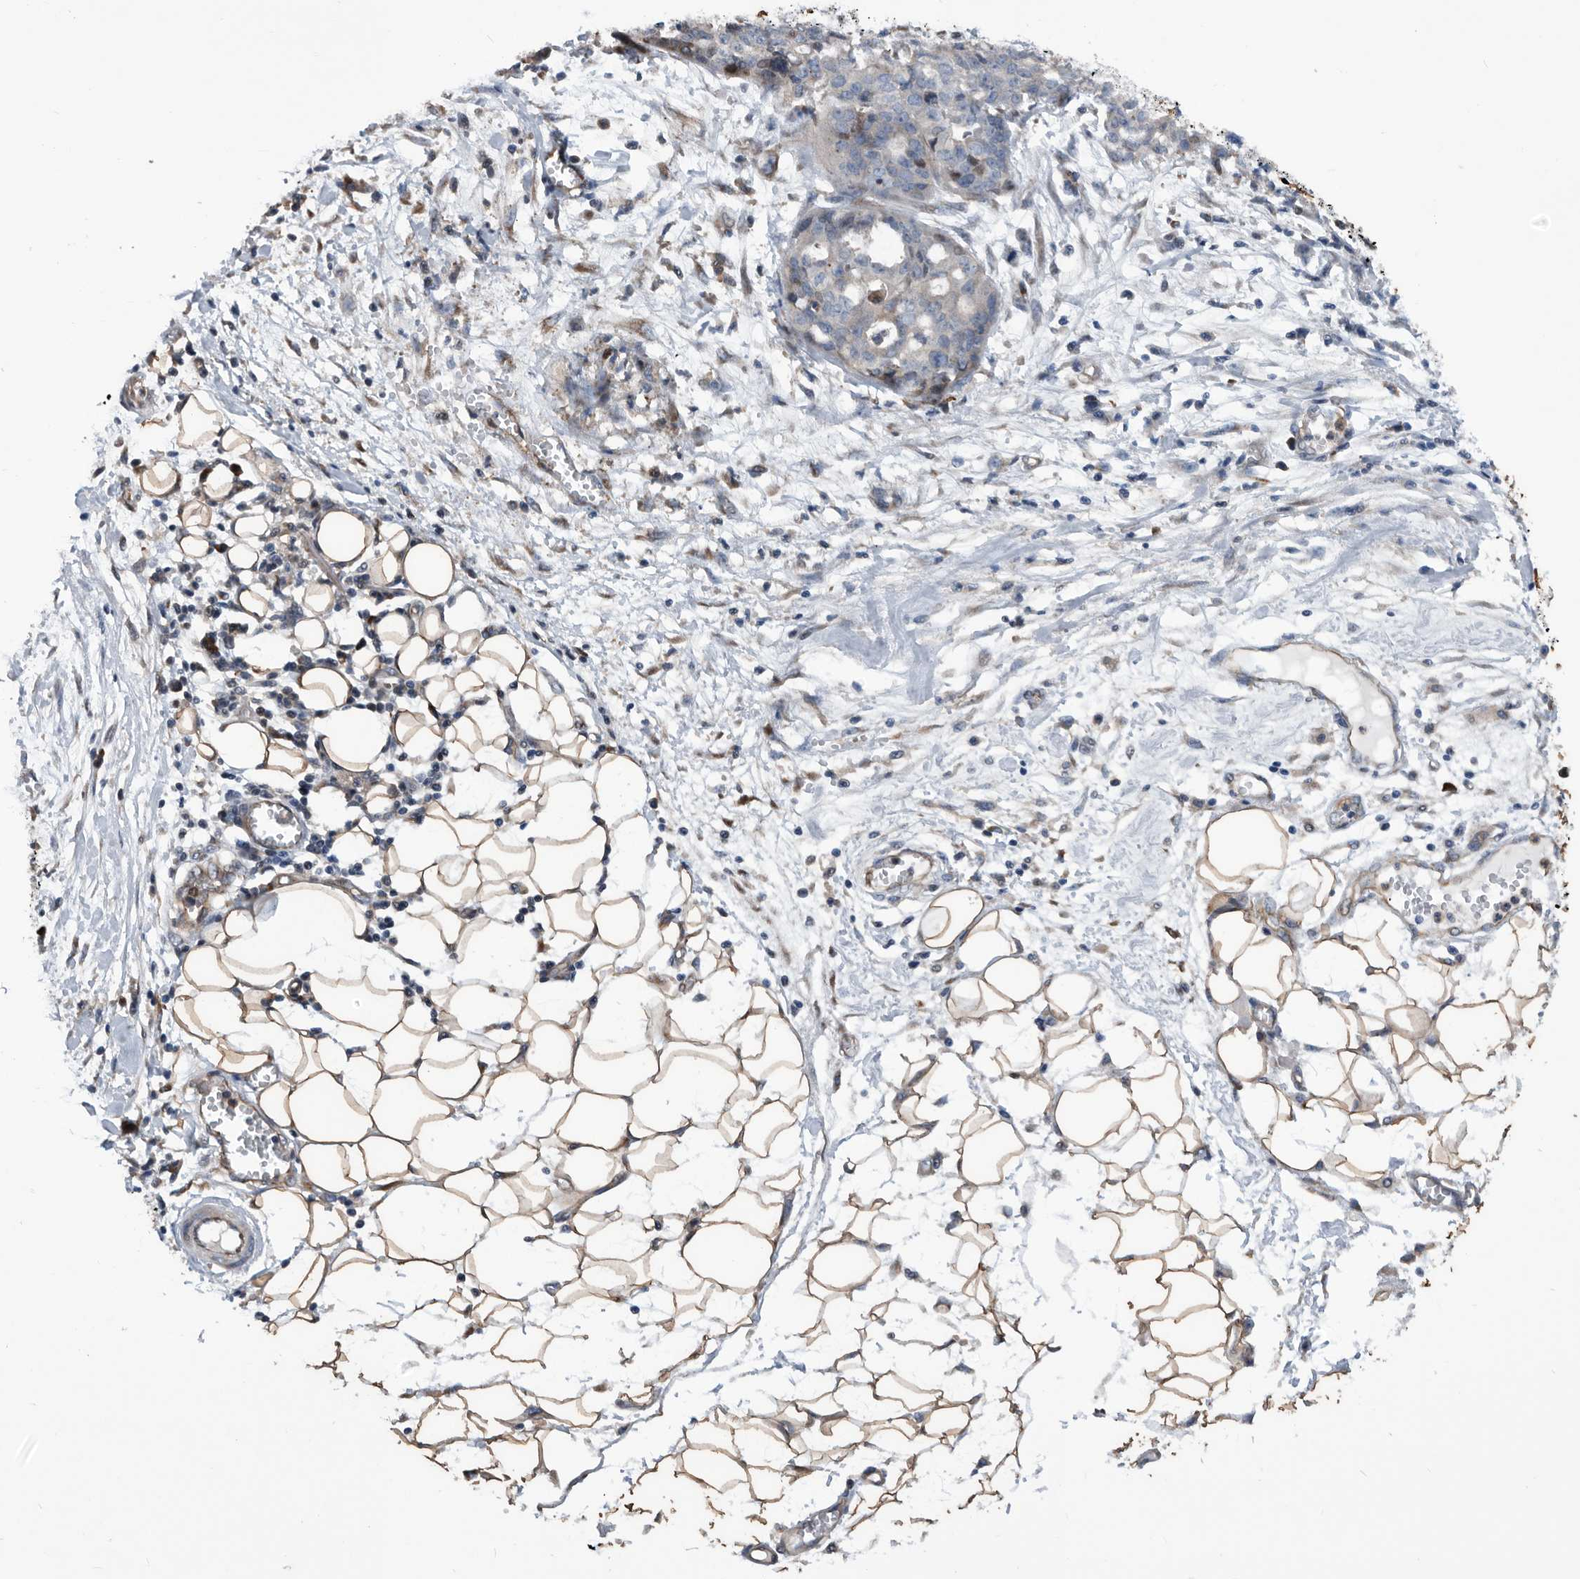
{"staining": {"intensity": "moderate", "quantity": "<25%", "location": "cytoplasmic/membranous"}, "tissue": "ovarian cancer", "cell_type": "Tumor cells", "image_type": "cancer", "snomed": [{"axis": "morphology", "description": "Cystadenocarcinoma, serous, NOS"}, {"axis": "topography", "description": "Soft tissue"}, {"axis": "topography", "description": "Ovary"}], "caption": "Human ovarian cancer (serous cystadenocarcinoma) stained for a protein (brown) displays moderate cytoplasmic/membranous positive expression in about <25% of tumor cells.", "gene": "SERINC2", "patient": {"sex": "female", "age": 57}}